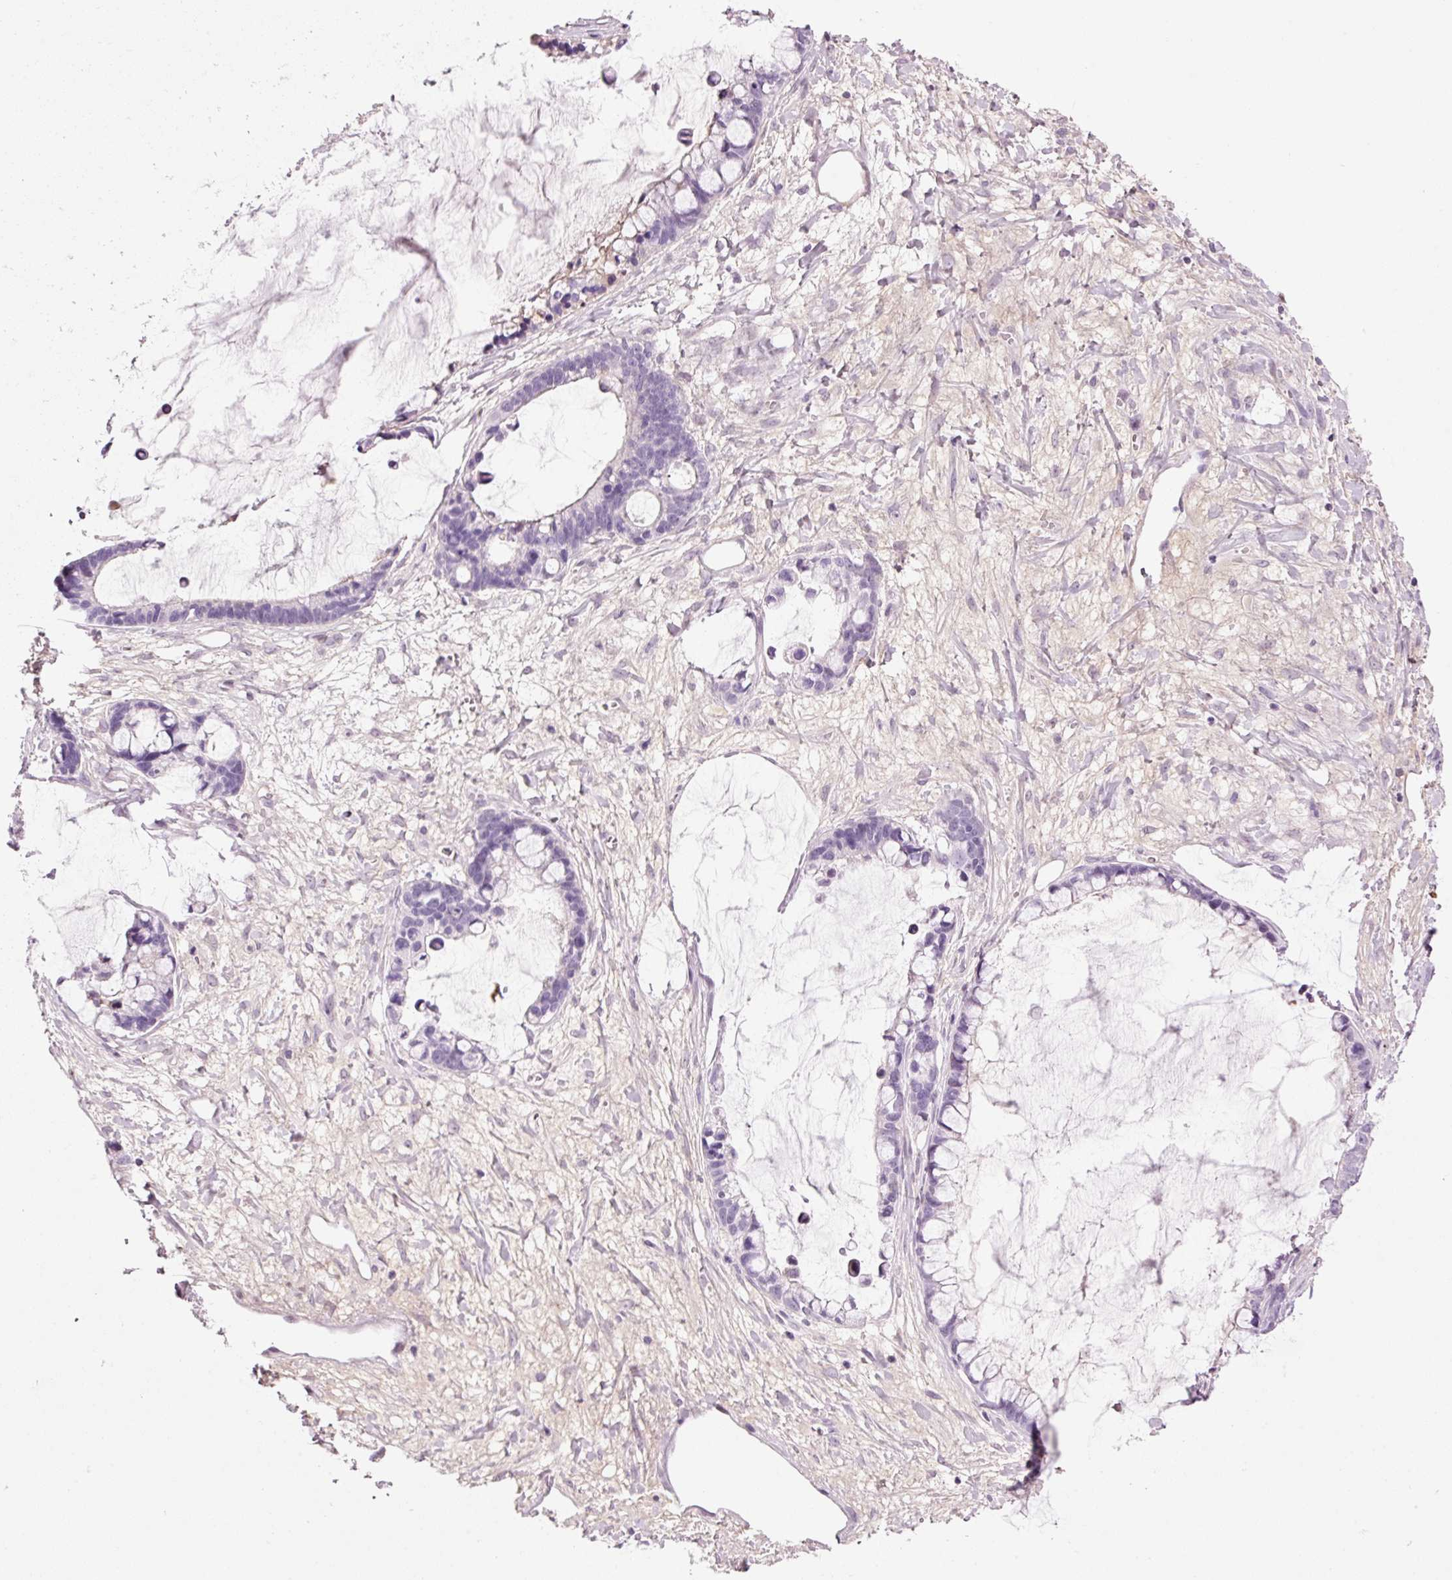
{"staining": {"intensity": "negative", "quantity": "none", "location": "none"}, "tissue": "ovarian cancer", "cell_type": "Tumor cells", "image_type": "cancer", "snomed": [{"axis": "morphology", "description": "Cystadenocarcinoma, mucinous, NOS"}, {"axis": "topography", "description": "Ovary"}], "caption": "This is a micrograph of immunohistochemistry staining of mucinous cystadenocarcinoma (ovarian), which shows no positivity in tumor cells. Nuclei are stained in blue.", "gene": "KLF1", "patient": {"sex": "female", "age": 63}}